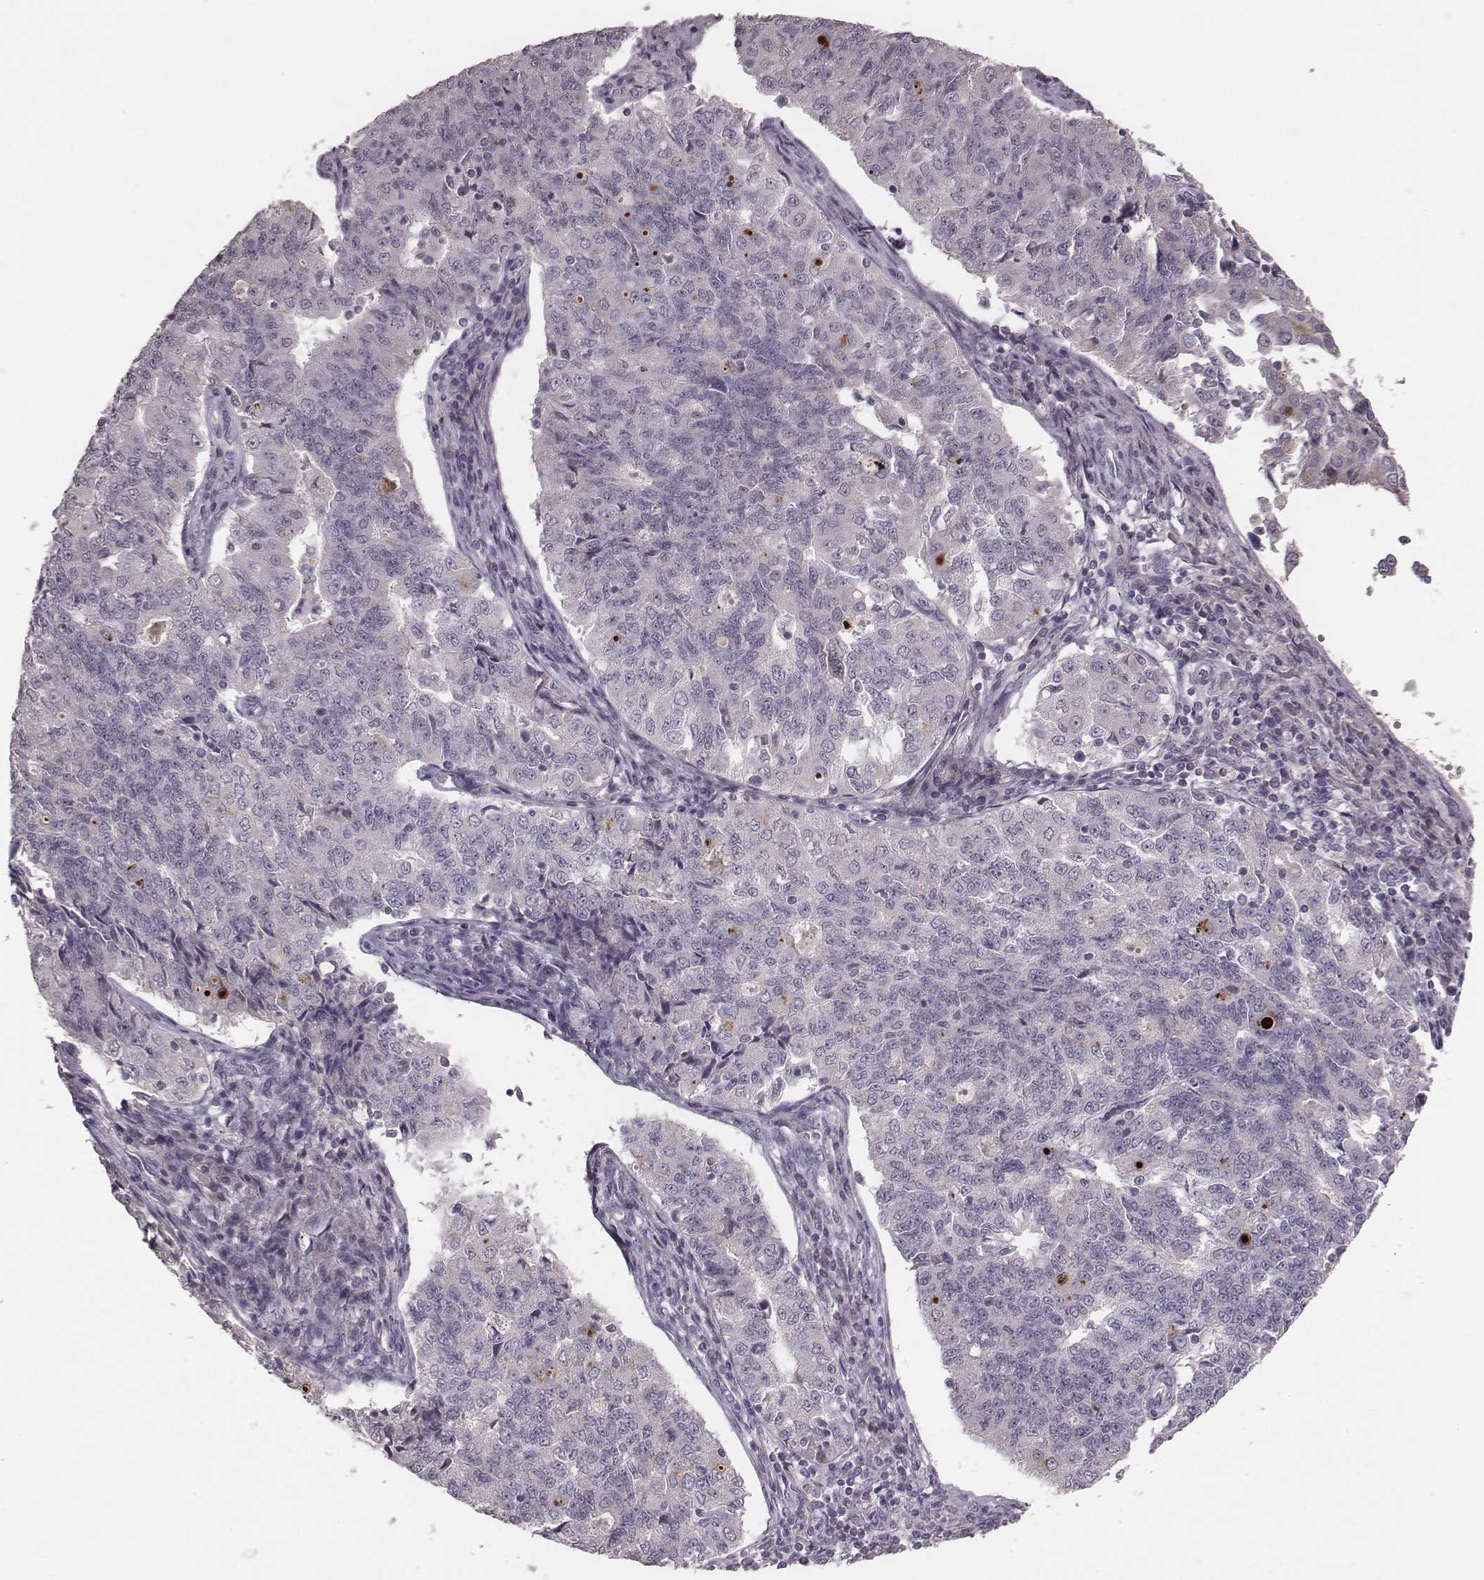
{"staining": {"intensity": "negative", "quantity": "none", "location": "none"}, "tissue": "endometrial cancer", "cell_type": "Tumor cells", "image_type": "cancer", "snomed": [{"axis": "morphology", "description": "Adenocarcinoma, NOS"}, {"axis": "topography", "description": "Endometrium"}], "caption": "Image shows no significant protein staining in tumor cells of adenocarcinoma (endometrial).", "gene": "CFTR", "patient": {"sex": "female", "age": 43}}